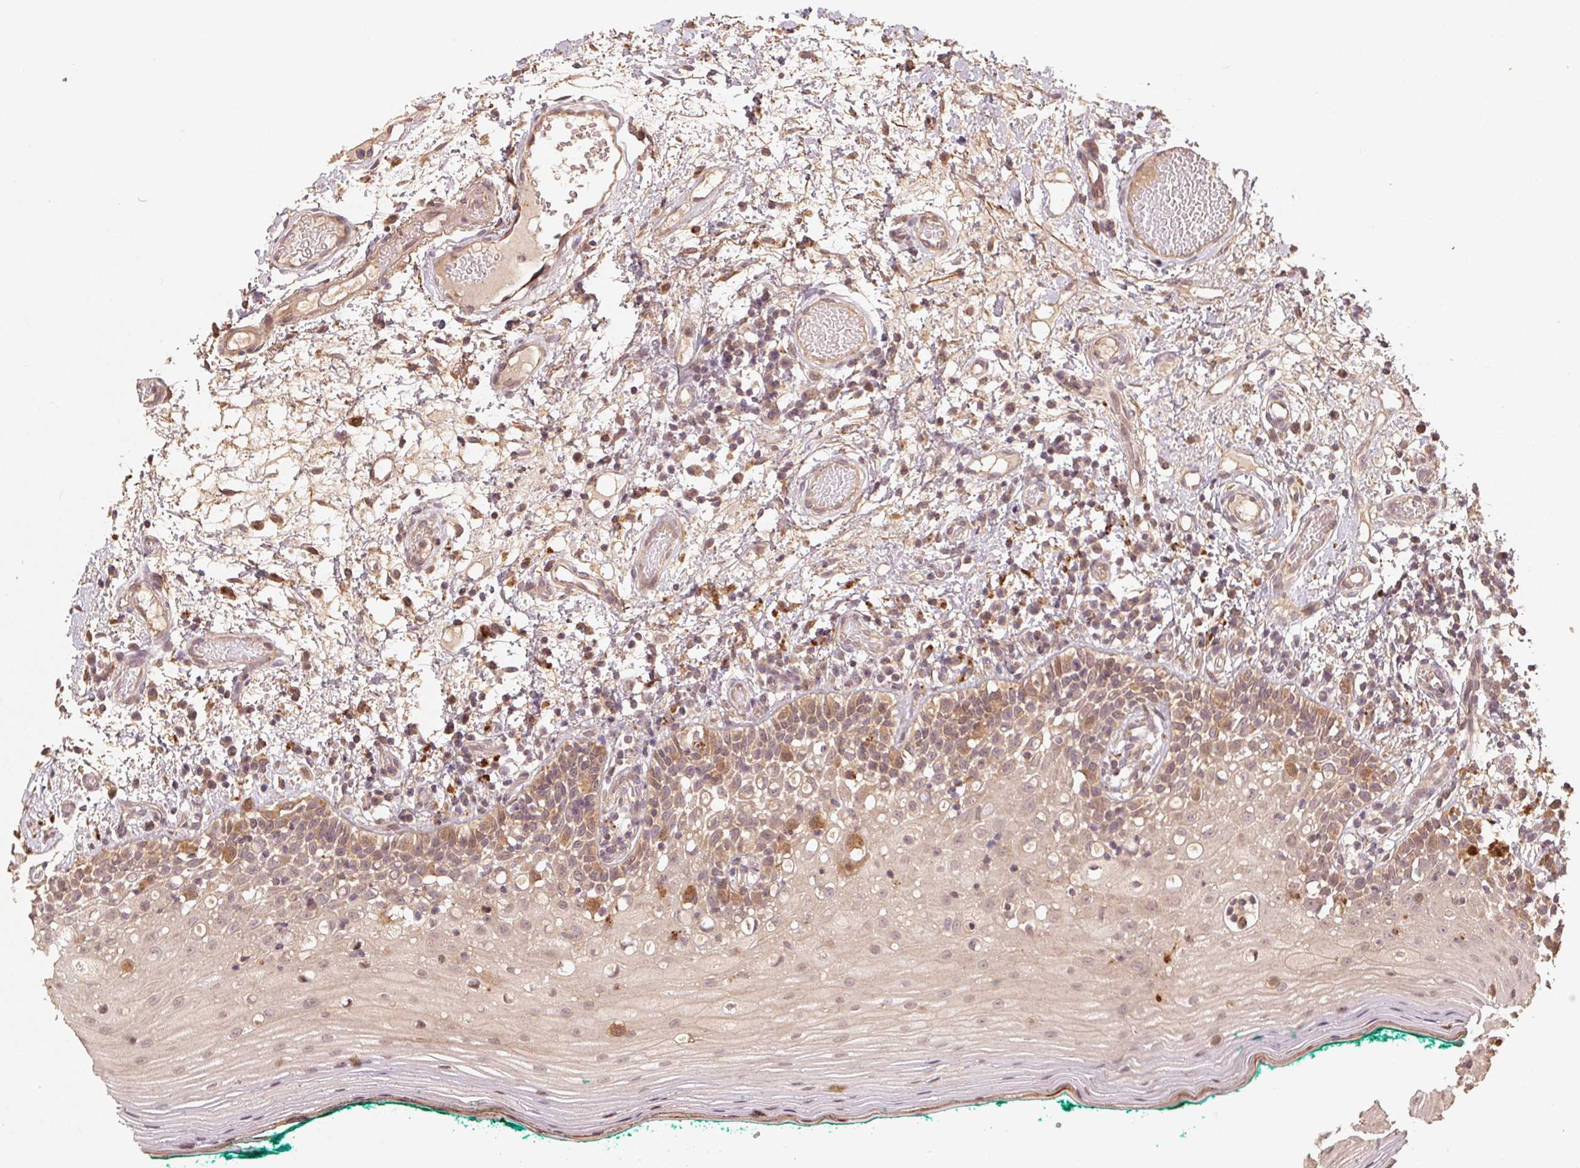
{"staining": {"intensity": "moderate", "quantity": "25%-75%", "location": "cytoplasmic/membranous"}, "tissue": "oral mucosa", "cell_type": "Squamous epithelial cells", "image_type": "normal", "snomed": [{"axis": "morphology", "description": "Normal tissue, NOS"}, {"axis": "topography", "description": "Oral tissue"}], "caption": "Human oral mucosa stained with a protein marker demonstrates moderate staining in squamous epithelial cells.", "gene": "WBP2", "patient": {"sex": "female", "age": 83}}